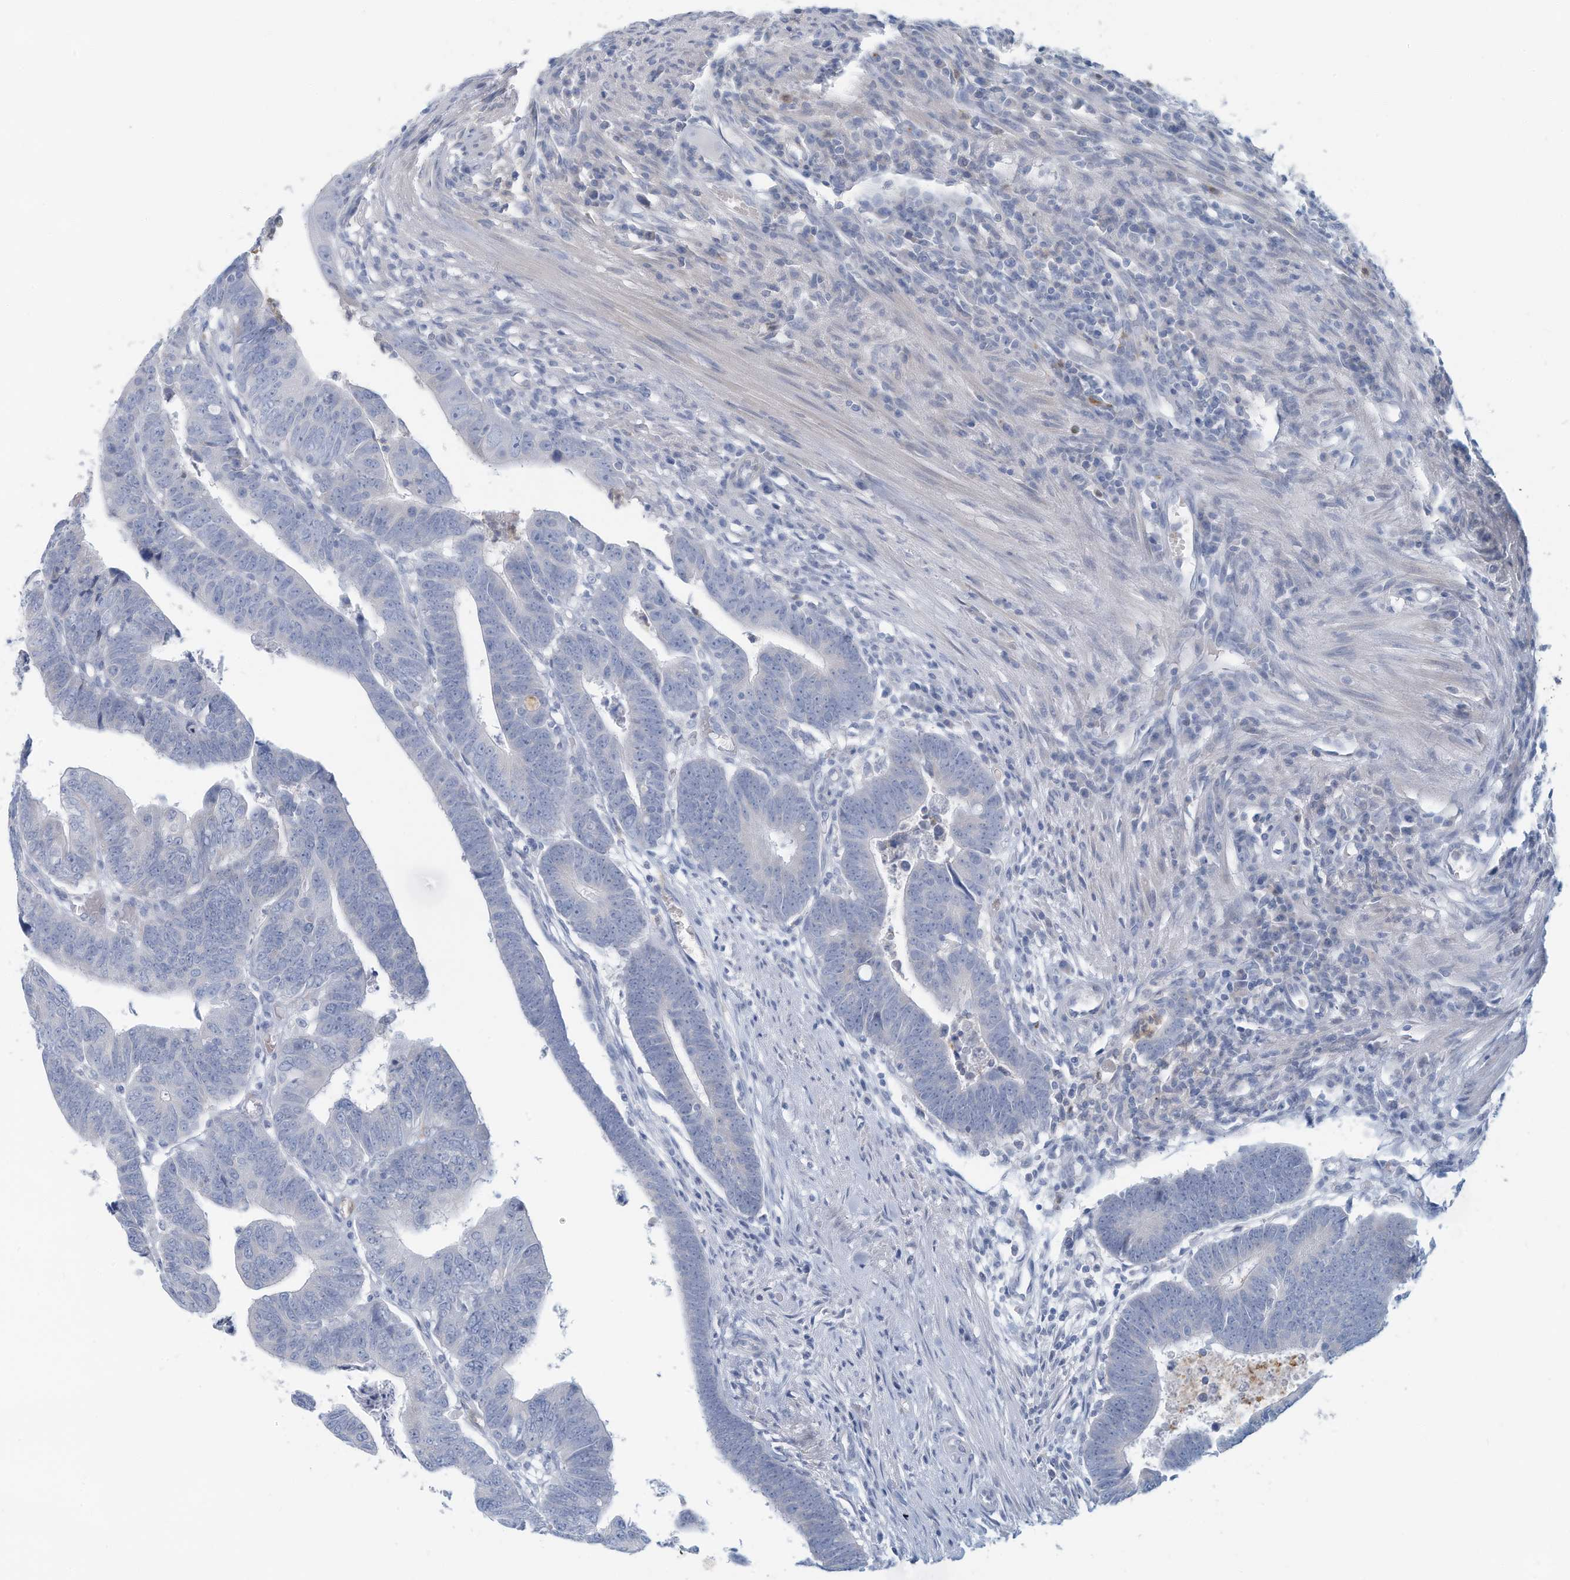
{"staining": {"intensity": "negative", "quantity": "none", "location": "none"}, "tissue": "colorectal cancer", "cell_type": "Tumor cells", "image_type": "cancer", "snomed": [{"axis": "morphology", "description": "Adenocarcinoma, NOS"}, {"axis": "topography", "description": "Rectum"}], "caption": "Tumor cells show no significant protein expression in colorectal adenocarcinoma. The staining was performed using DAB (3,3'-diaminobenzidine) to visualize the protein expression in brown, while the nuclei were stained in blue with hematoxylin (Magnification: 20x).", "gene": "ERI2", "patient": {"sex": "female", "age": 65}}